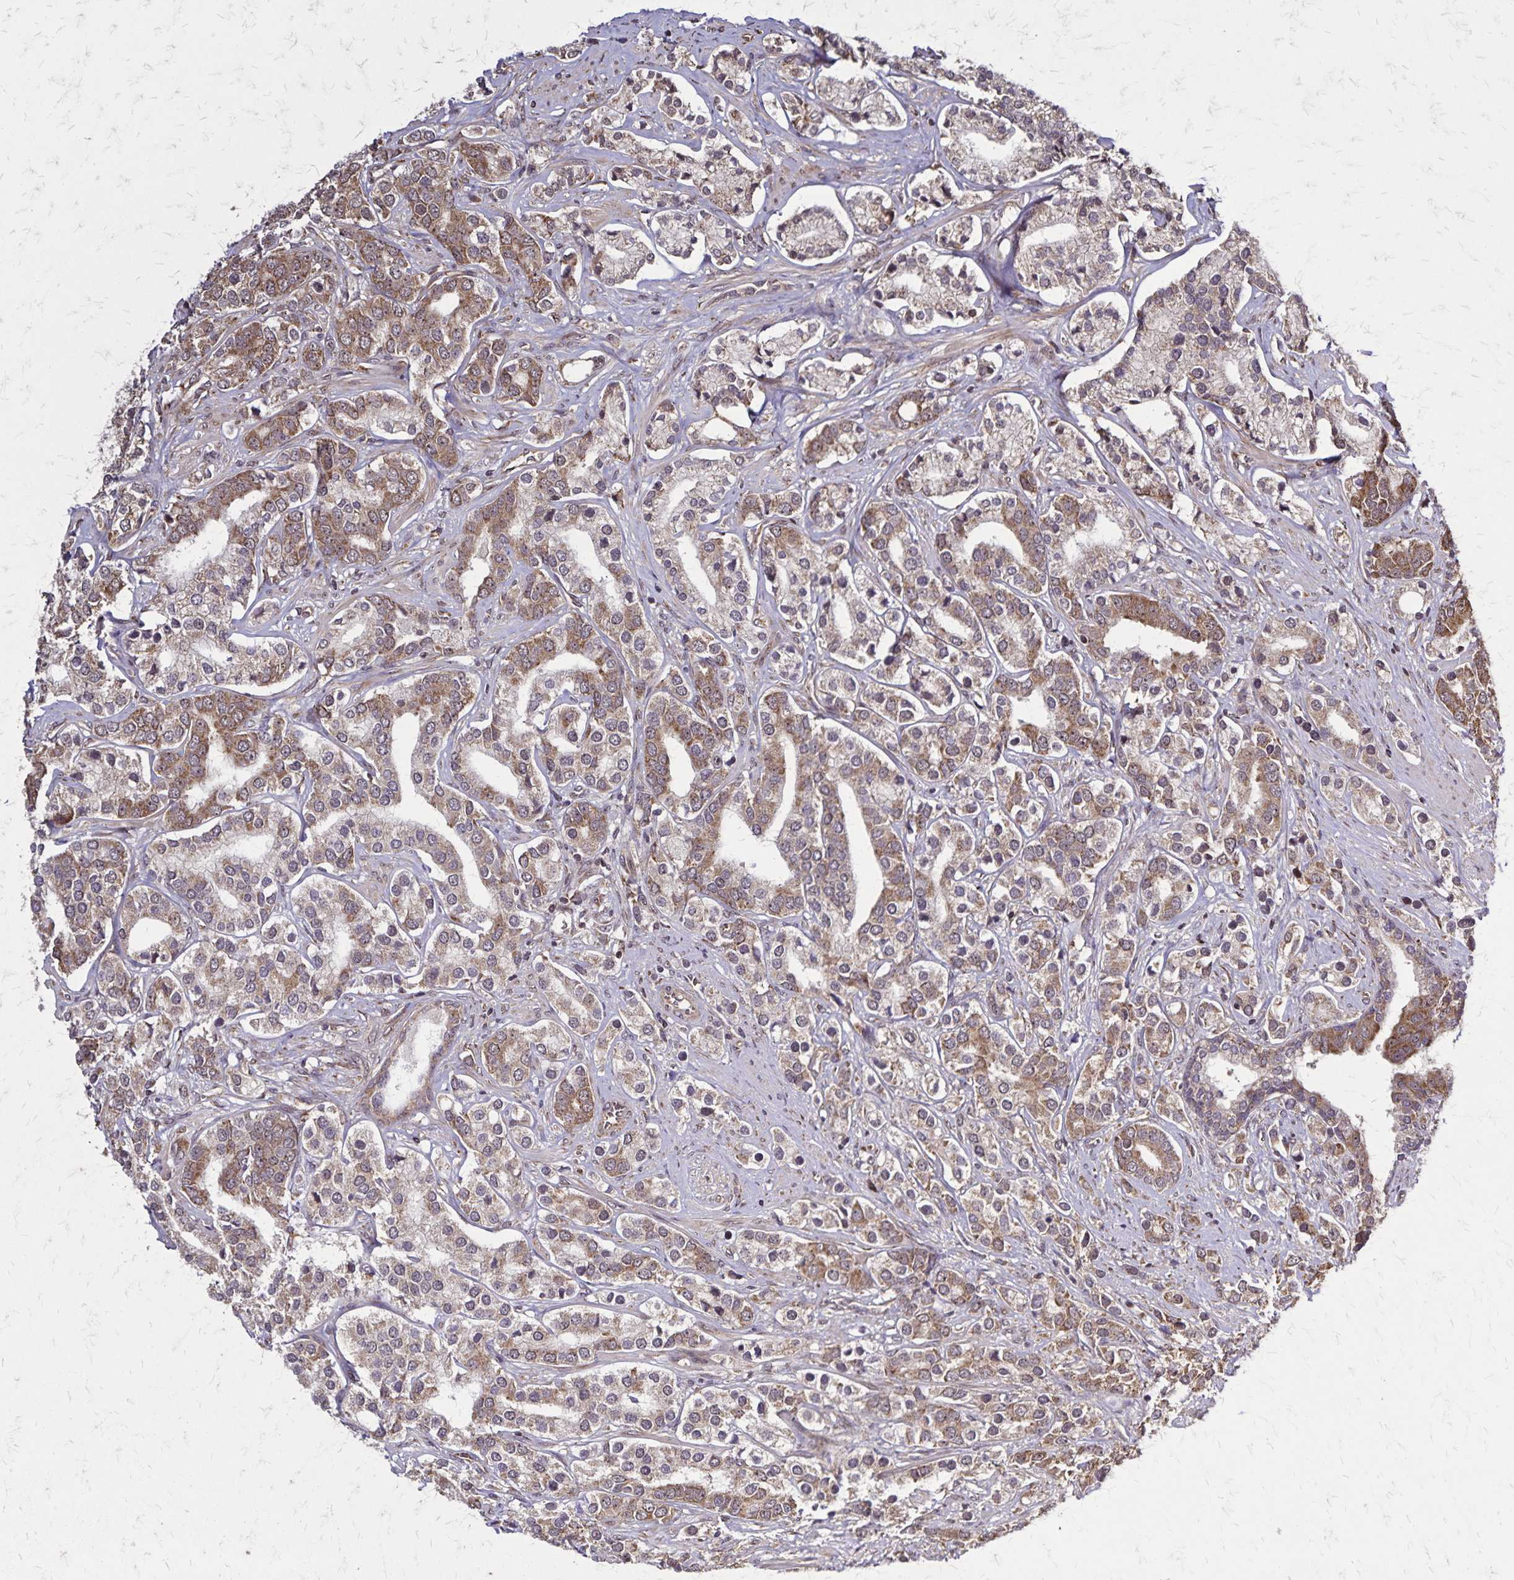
{"staining": {"intensity": "moderate", "quantity": ">75%", "location": "cytoplasmic/membranous"}, "tissue": "prostate cancer", "cell_type": "Tumor cells", "image_type": "cancer", "snomed": [{"axis": "morphology", "description": "Adenocarcinoma, High grade"}, {"axis": "topography", "description": "Prostate"}], "caption": "Immunohistochemical staining of human prostate cancer (adenocarcinoma (high-grade)) reveals medium levels of moderate cytoplasmic/membranous protein expression in approximately >75% of tumor cells.", "gene": "NFS1", "patient": {"sex": "male", "age": 58}}